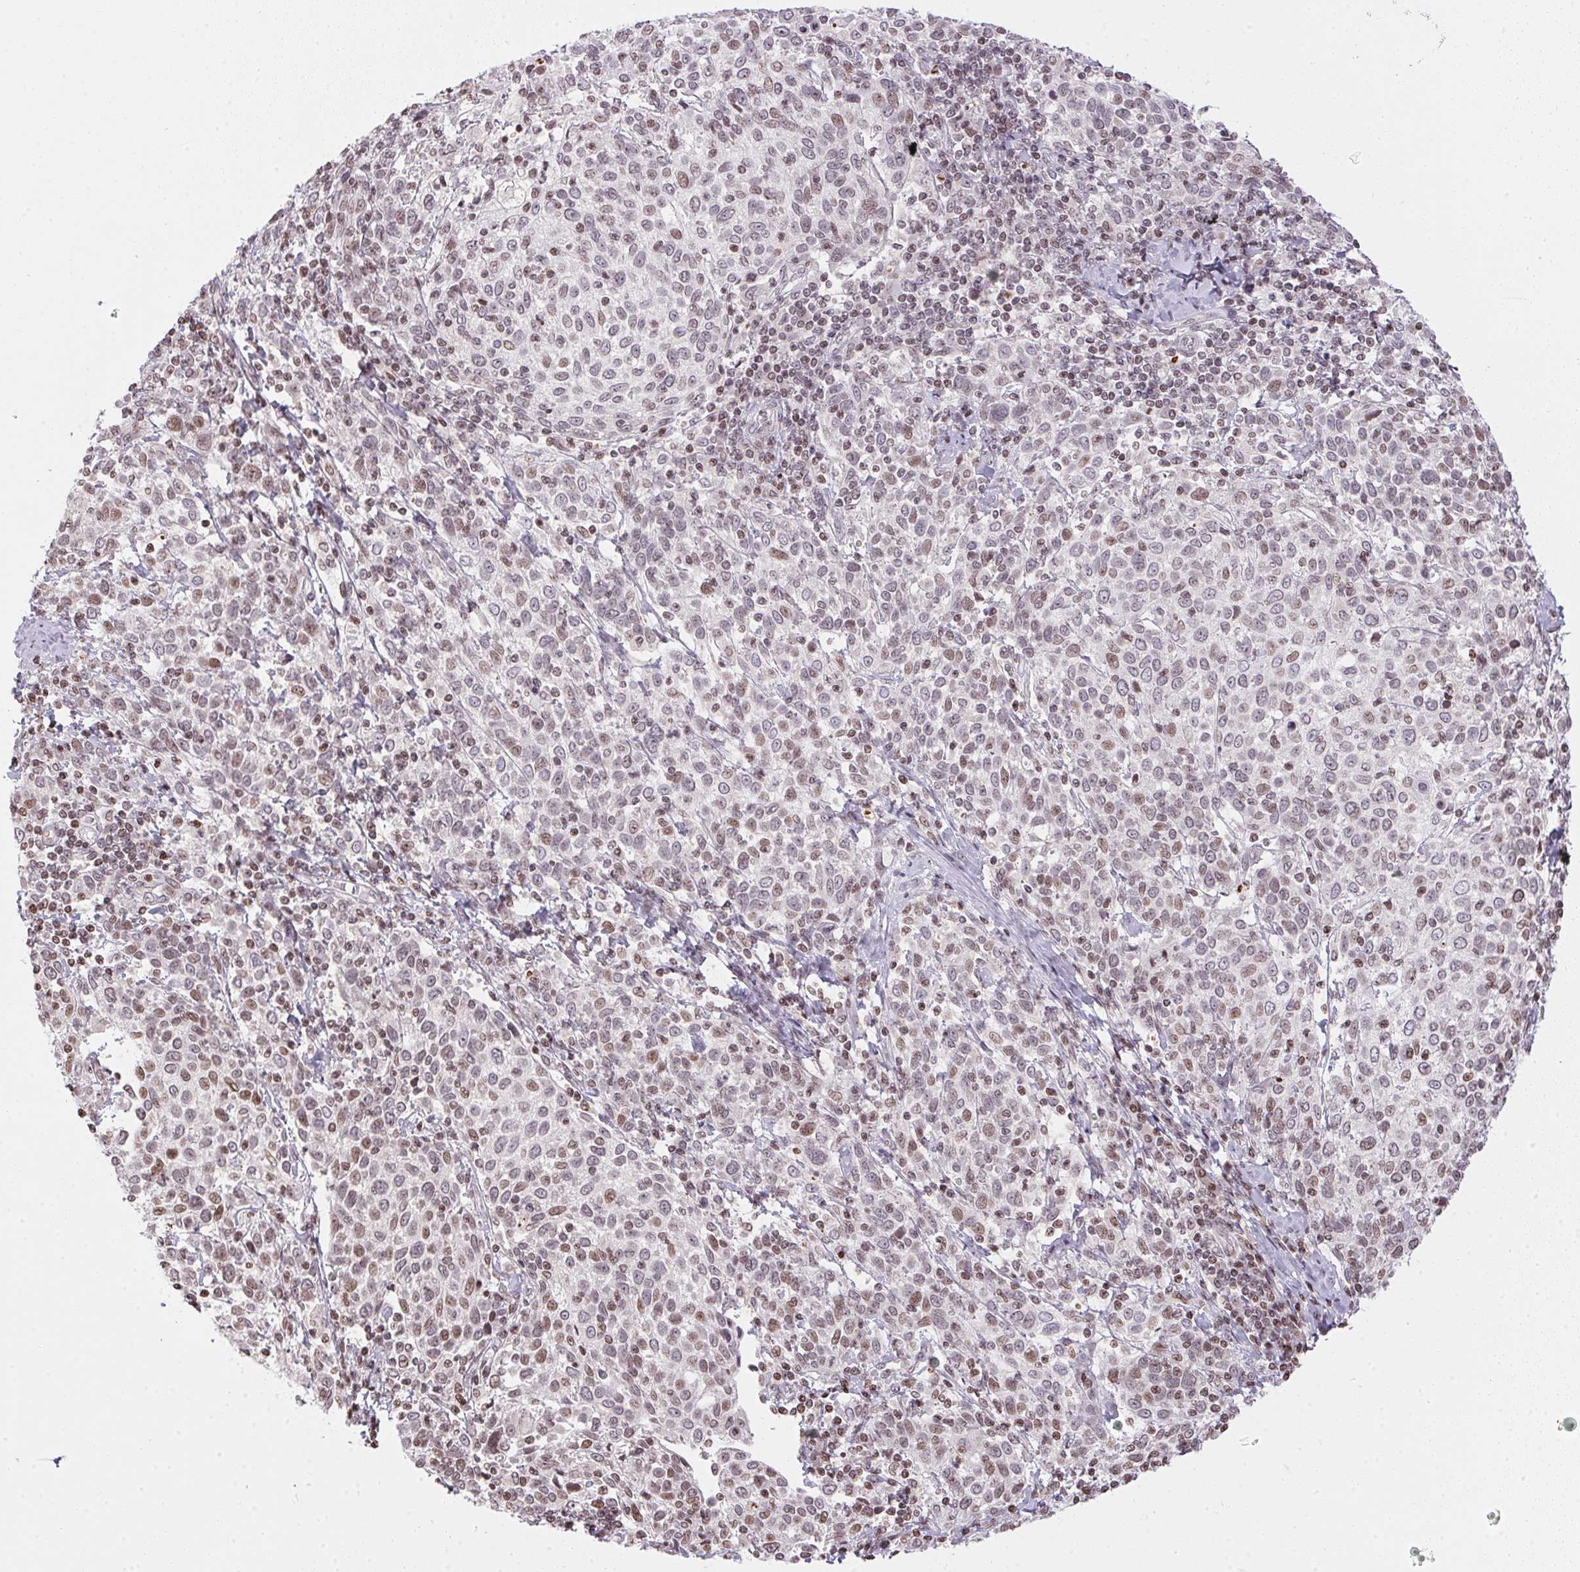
{"staining": {"intensity": "weak", "quantity": ">75%", "location": "nuclear"}, "tissue": "cervical cancer", "cell_type": "Tumor cells", "image_type": "cancer", "snomed": [{"axis": "morphology", "description": "Squamous cell carcinoma, NOS"}, {"axis": "topography", "description": "Cervix"}], "caption": "The histopathology image reveals a brown stain indicating the presence of a protein in the nuclear of tumor cells in cervical squamous cell carcinoma.", "gene": "RNF181", "patient": {"sex": "female", "age": 61}}